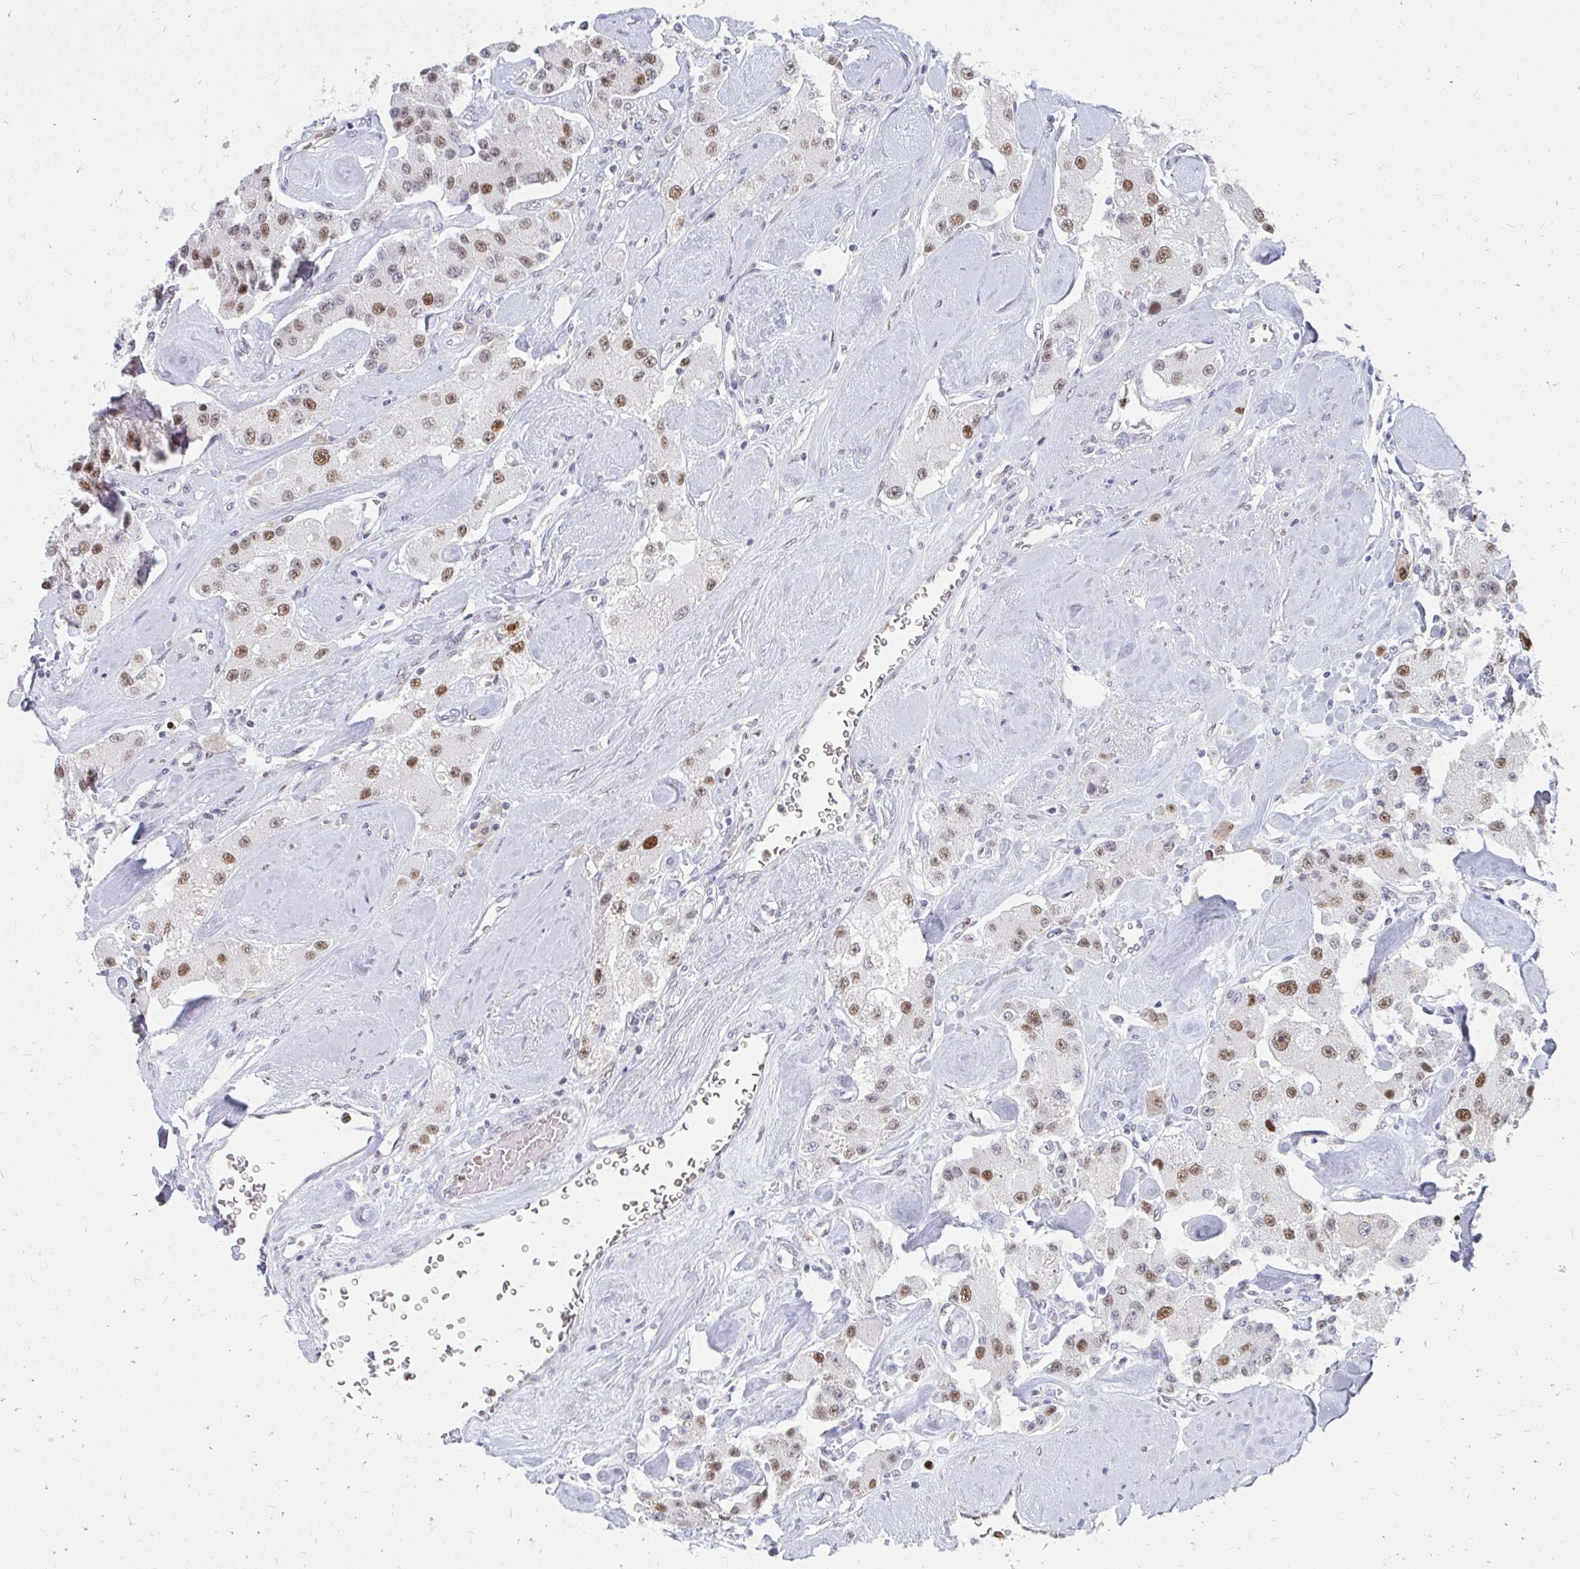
{"staining": {"intensity": "moderate", "quantity": ">75%", "location": "nuclear"}, "tissue": "carcinoid", "cell_type": "Tumor cells", "image_type": "cancer", "snomed": [{"axis": "morphology", "description": "Carcinoid, malignant, NOS"}, {"axis": "topography", "description": "Pancreas"}], "caption": "Moderate nuclear protein expression is appreciated in approximately >75% of tumor cells in malignant carcinoid. (DAB IHC, brown staining for protein, blue staining for nuclei).", "gene": "PLK3", "patient": {"sex": "male", "age": 41}}